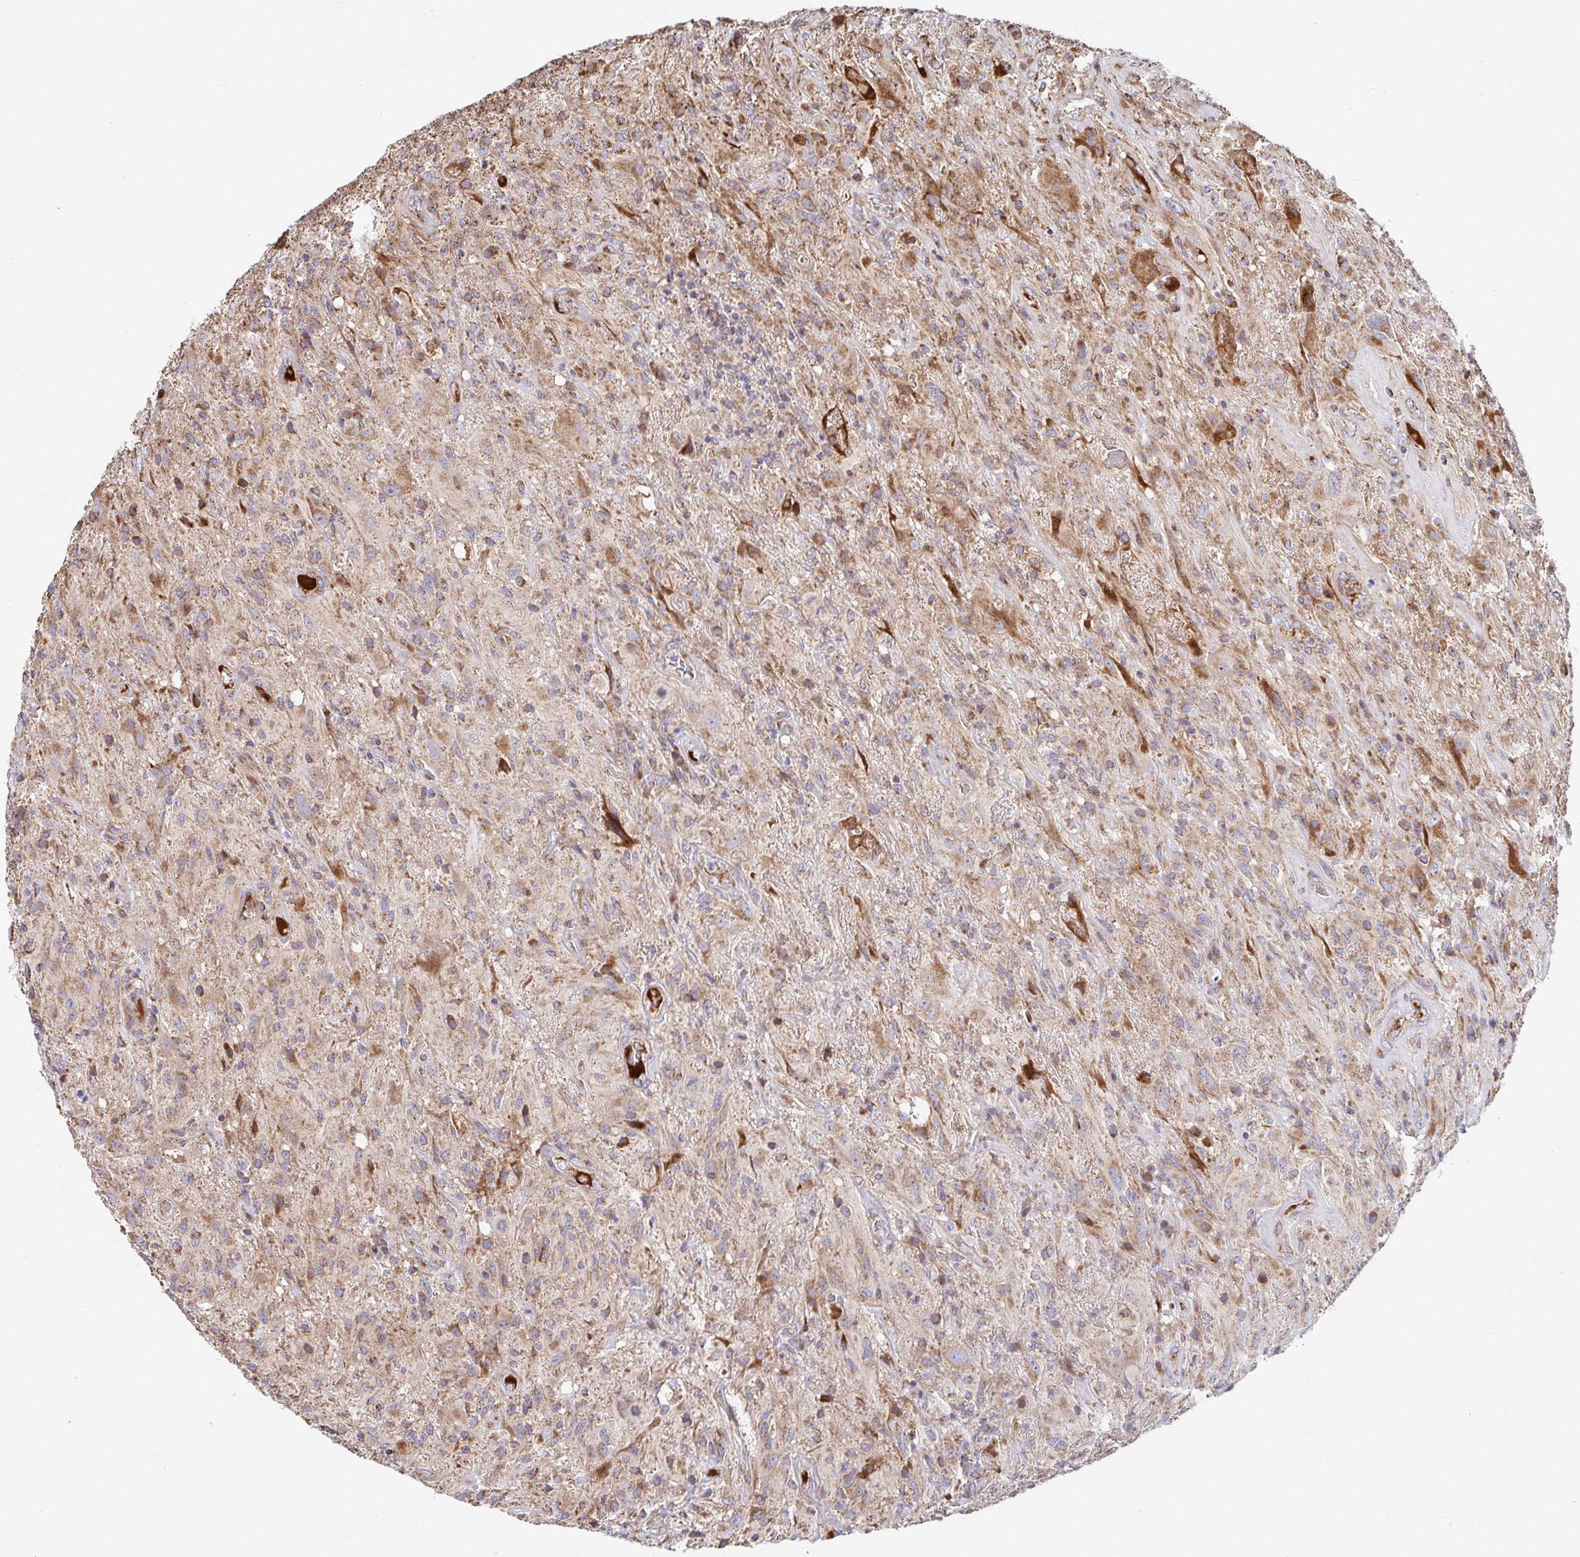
{"staining": {"intensity": "moderate", "quantity": "<25%", "location": "cytoplasmic/membranous"}, "tissue": "glioma", "cell_type": "Tumor cells", "image_type": "cancer", "snomed": [{"axis": "morphology", "description": "Glioma, malignant, High grade"}, {"axis": "topography", "description": "Brain"}], "caption": "Protein analysis of malignant high-grade glioma tissue exhibits moderate cytoplasmic/membranous expression in about <25% of tumor cells. (Brightfield microscopy of DAB IHC at high magnification).", "gene": "SAT1", "patient": {"sex": "male", "age": 46}}